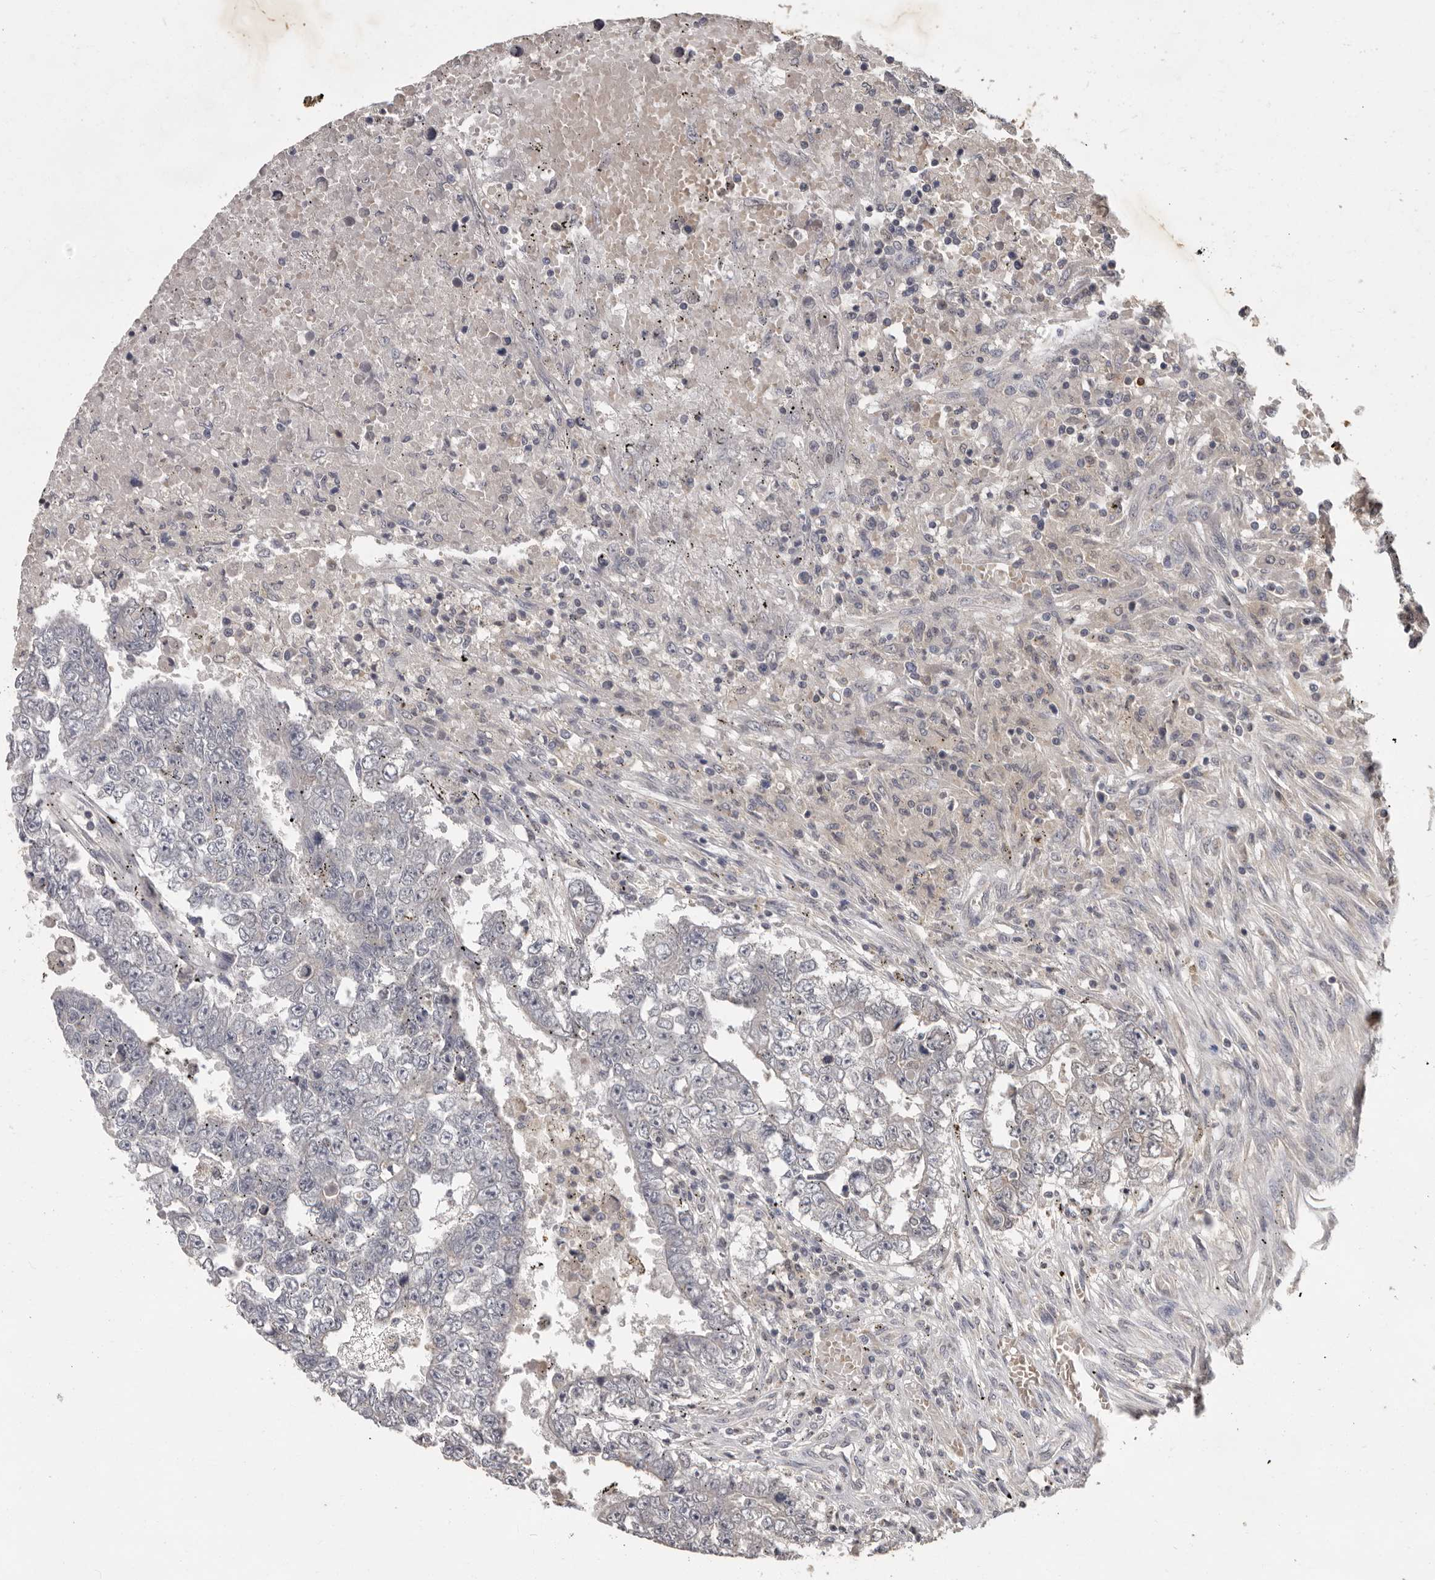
{"staining": {"intensity": "negative", "quantity": "none", "location": "none"}, "tissue": "testis cancer", "cell_type": "Tumor cells", "image_type": "cancer", "snomed": [{"axis": "morphology", "description": "Carcinoma, Embryonal, NOS"}, {"axis": "topography", "description": "Testis"}], "caption": "This is a micrograph of IHC staining of embryonal carcinoma (testis), which shows no staining in tumor cells. (DAB immunohistochemistry (IHC) visualized using brightfield microscopy, high magnification).", "gene": "MTF1", "patient": {"sex": "male", "age": 25}}